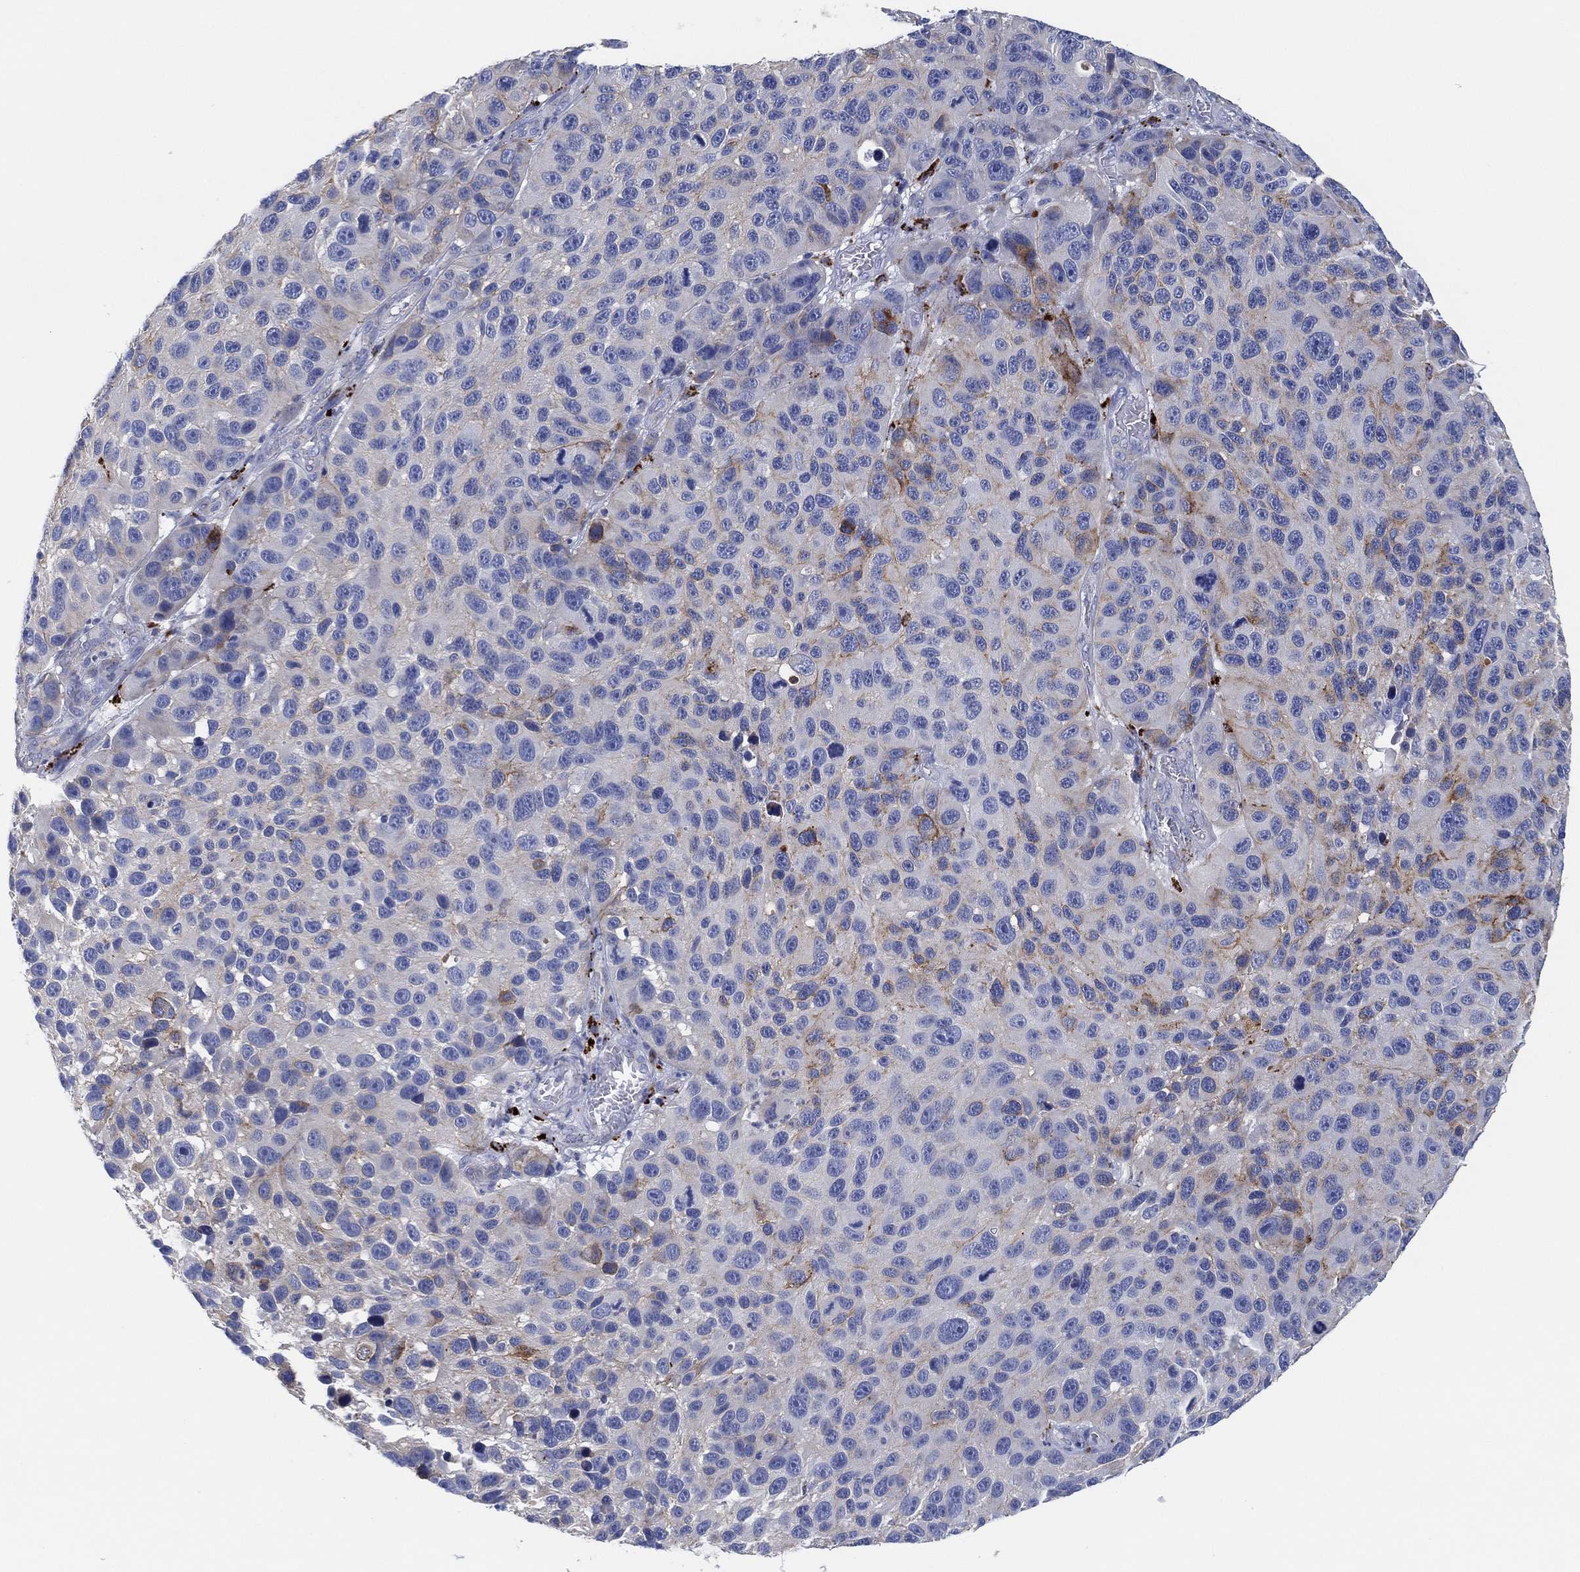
{"staining": {"intensity": "weak", "quantity": "25%-75%", "location": "cytoplasmic/membranous"}, "tissue": "melanoma", "cell_type": "Tumor cells", "image_type": "cancer", "snomed": [{"axis": "morphology", "description": "Malignant melanoma, NOS"}, {"axis": "topography", "description": "Skin"}], "caption": "The histopathology image displays immunohistochemical staining of malignant melanoma. There is weak cytoplasmic/membranous staining is seen in approximately 25%-75% of tumor cells. (DAB = brown stain, brightfield microscopy at high magnification).", "gene": "GALNS", "patient": {"sex": "male", "age": 53}}